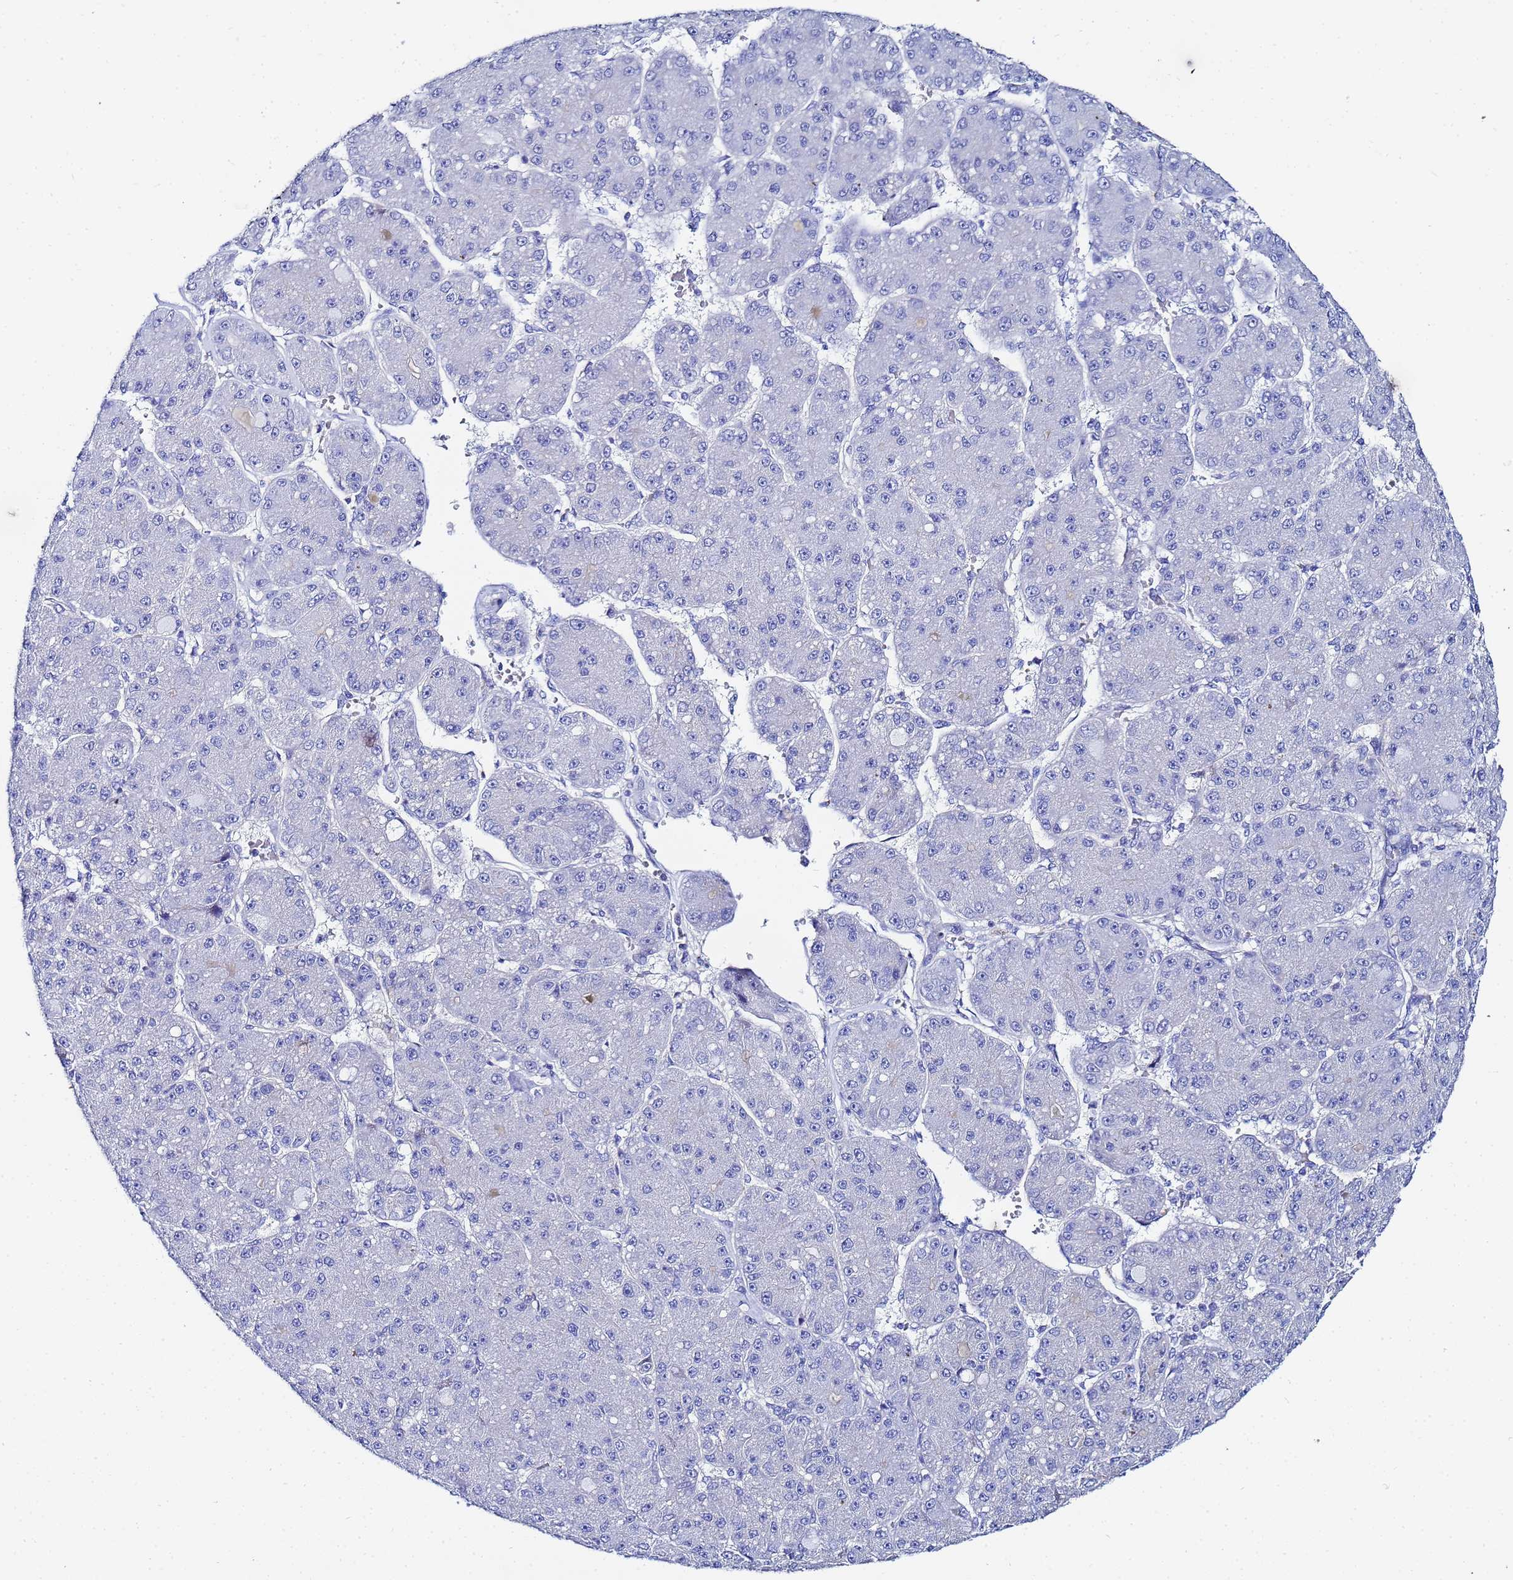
{"staining": {"intensity": "negative", "quantity": "none", "location": "none"}, "tissue": "liver cancer", "cell_type": "Tumor cells", "image_type": "cancer", "snomed": [{"axis": "morphology", "description": "Carcinoma, Hepatocellular, NOS"}, {"axis": "topography", "description": "Liver"}], "caption": "A photomicrograph of human liver cancer is negative for staining in tumor cells.", "gene": "RAB39B", "patient": {"sex": "male", "age": 67}}